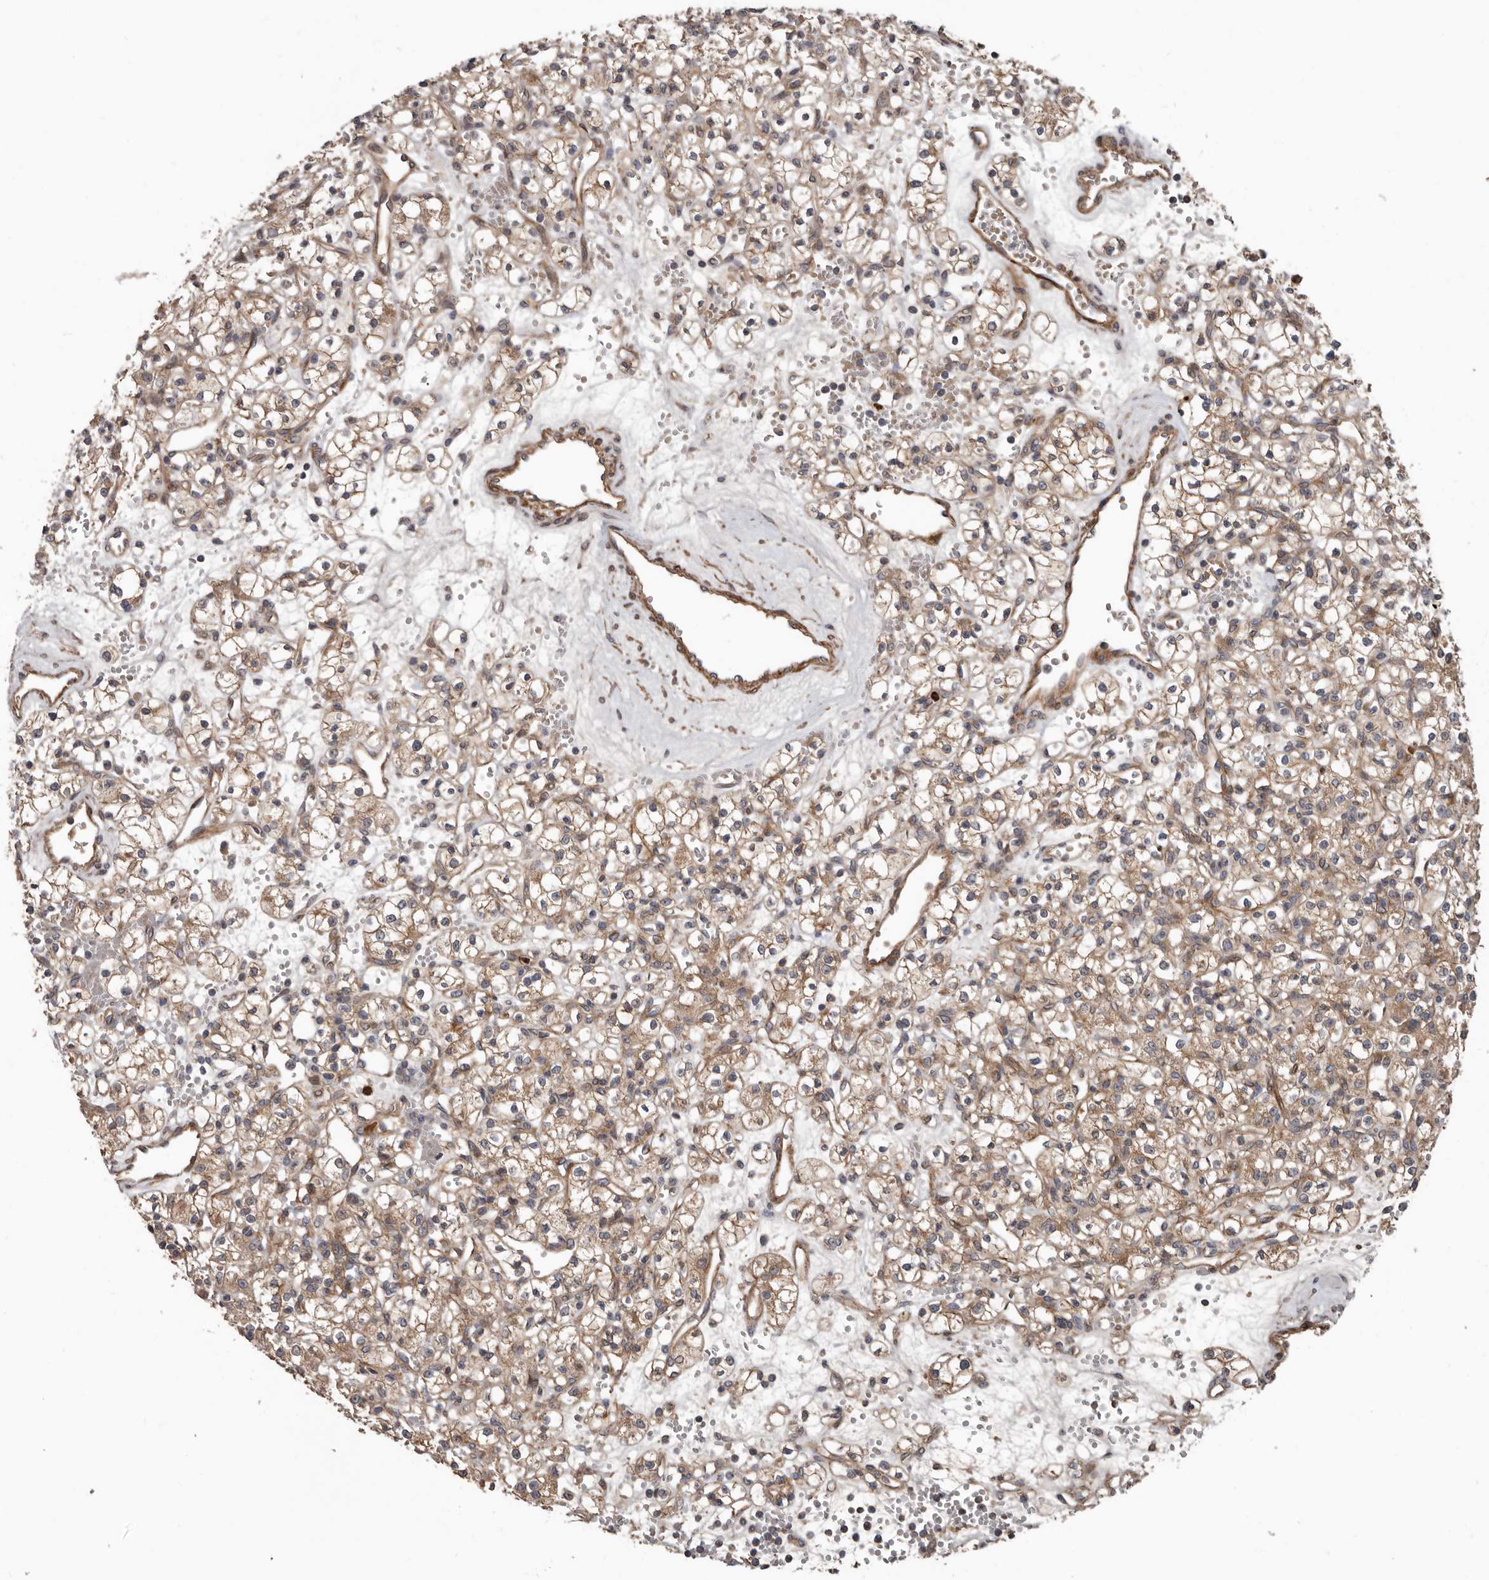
{"staining": {"intensity": "weak", "quantity": ">75%", "location": "cytoplasmic/membranous"}, "tissue": "renal cancer", "cell_type": "Tumor cells", "image_type": "cancer", "snomed": [{"axis": "morphology", "description": "Adenocarcinoma, NOS"}, {"axis": "topography", "description": "Kidney"}], "caption": "Immunohistochemistry (DAB) staining of renal cancer exhibits weak cytoplasmic/membranous protein positivity in approximately >75% of tumor cells.", "gene": "ARHGEF5", "patient": {"sex": "female", "age": 59}}